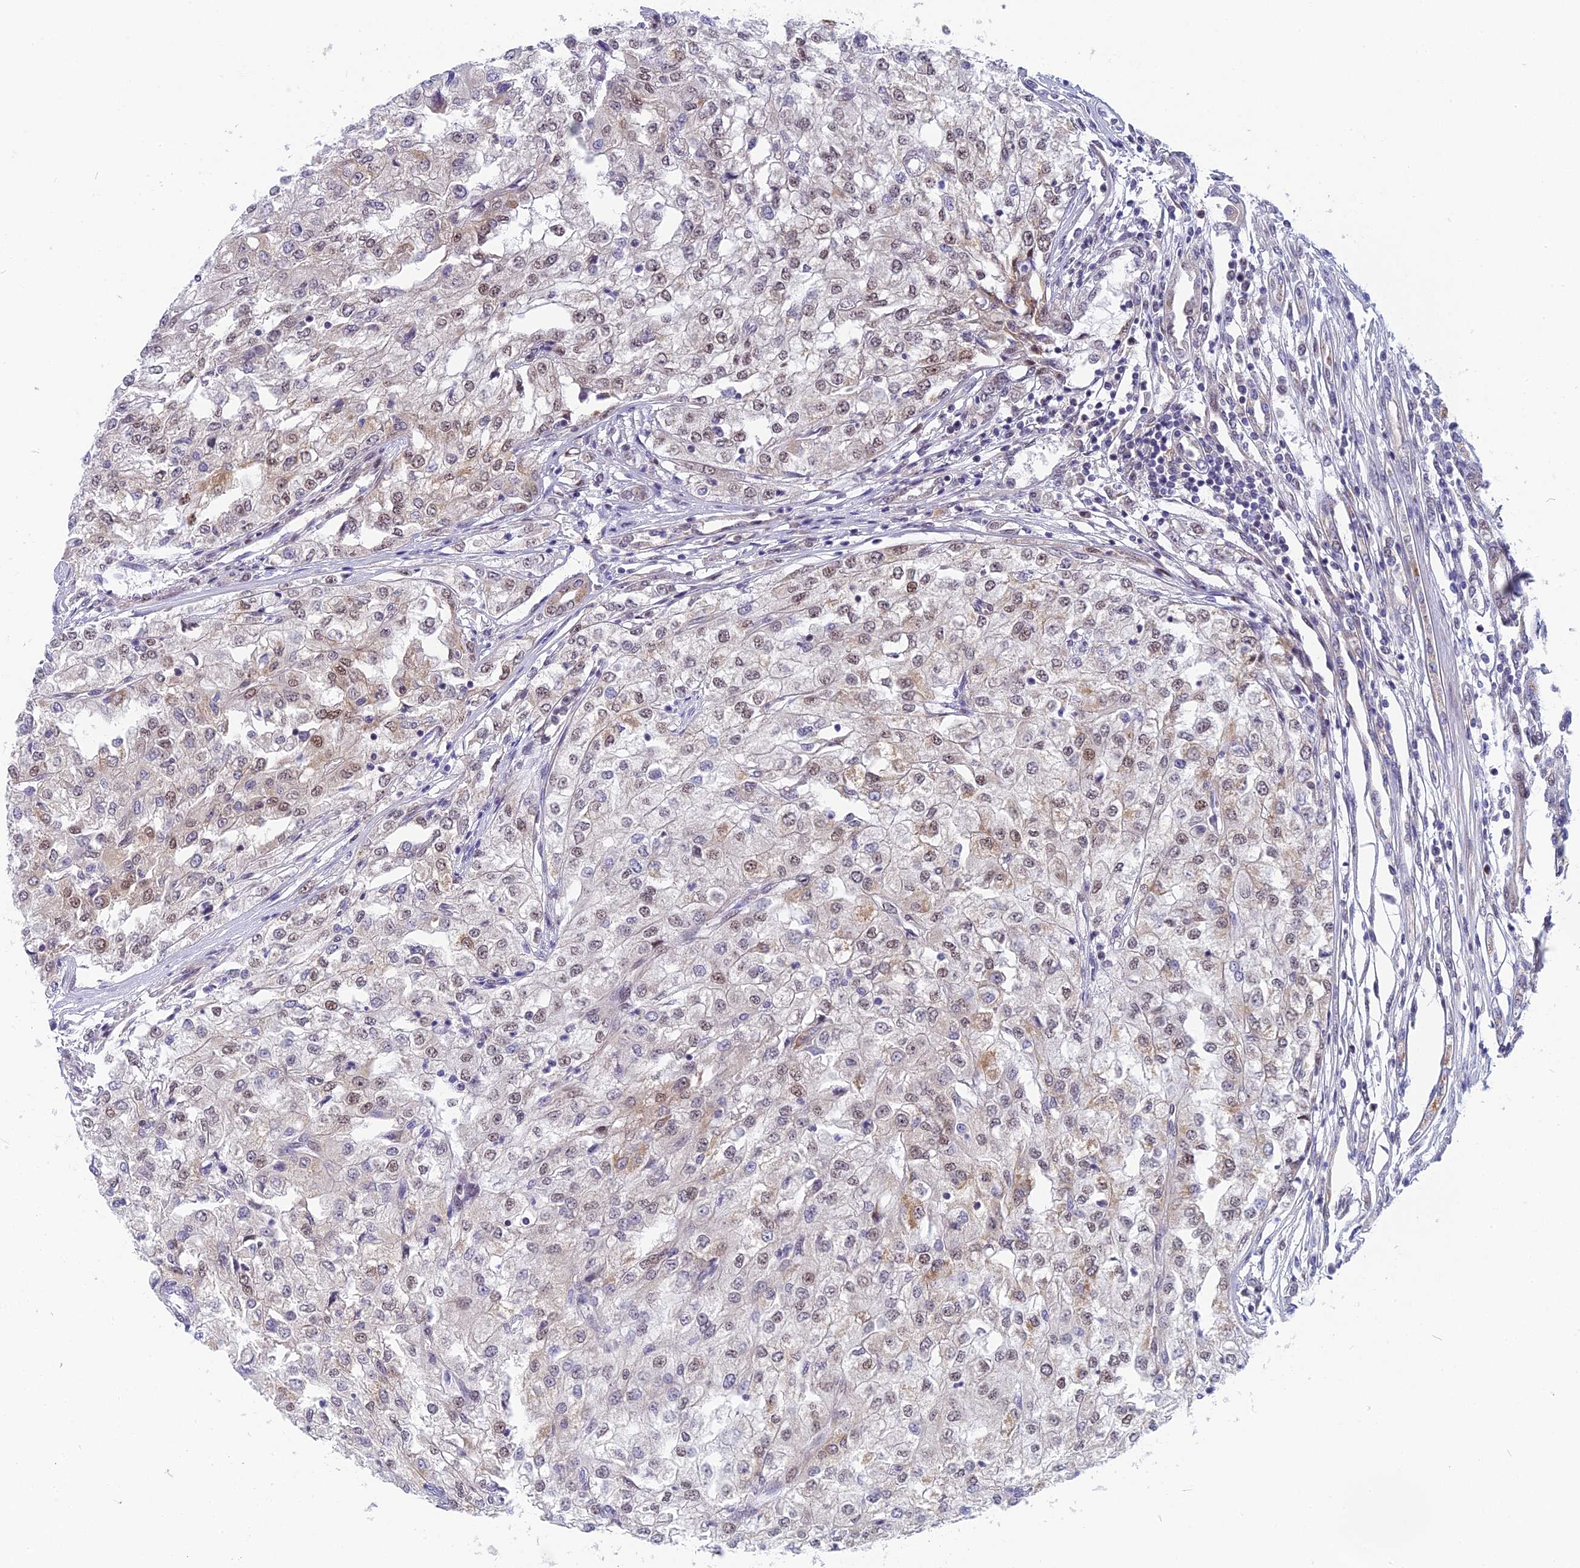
{"staining": {"intensity": "weak", "quantity": "25%-75%", "location": "nuclear"}, "tissue": "renal cancer", "cell_type": "Tumor cells", "image_type": "cancer", "snomed": [{"axis": "morphology", "description": "Adenocarcinoma, NOS"}, {"axis": "topography", "description": "Kidney"}], "caption": "Approximately 25%-75% of tumor cells in human renal cancer reveal weak nuclear protein expression as visualized by brown immunohistochemical staining.", "gene": "CMC1", "patient": {"sex": "female", "age": 54}}